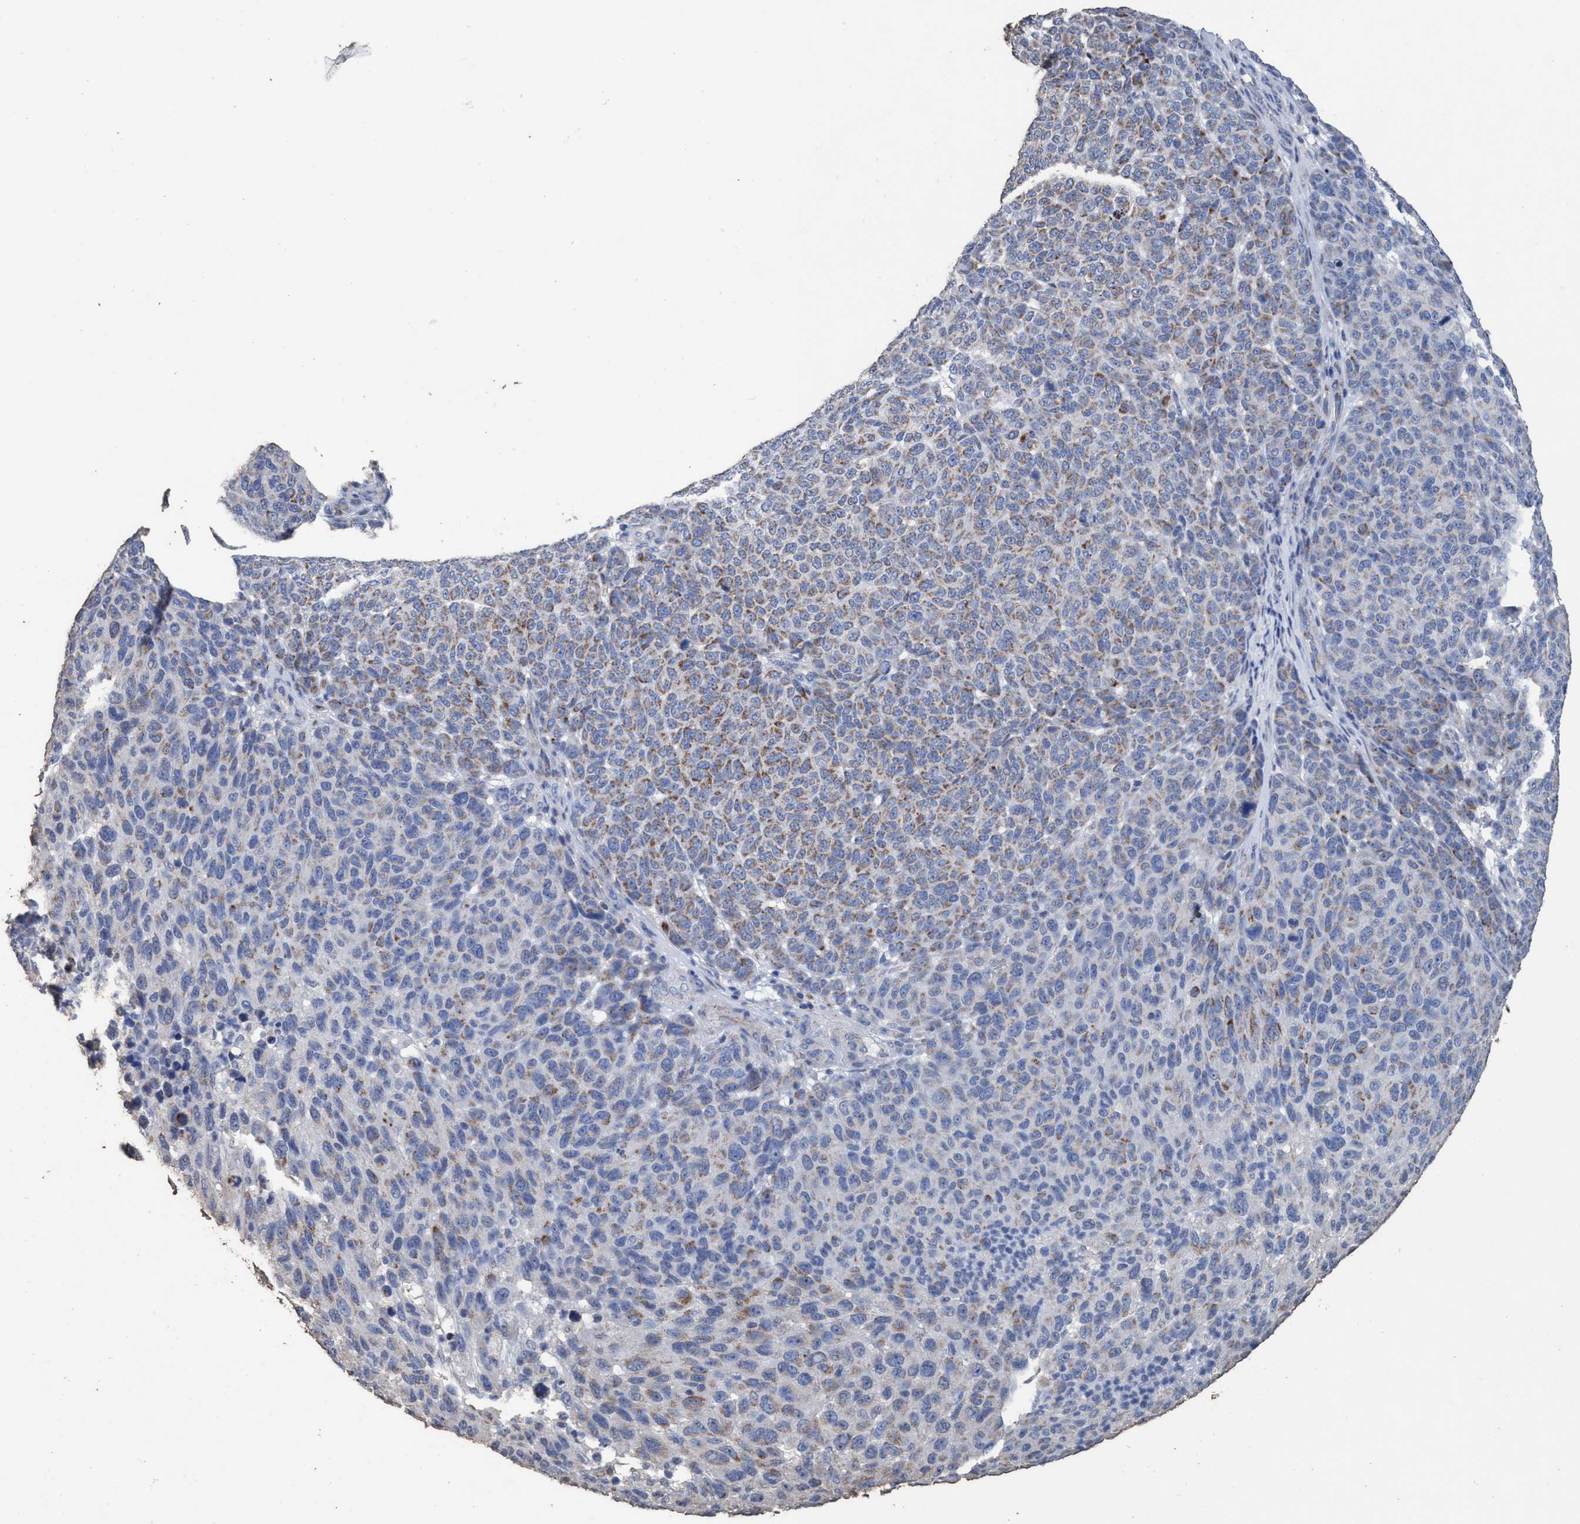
{"staining": {"intensity": "weak", "quantity": ">75%", "location": "cytoplasmic/membranous"}, "tissue": "melanoma", "cell_type": "Tumor cells", "image_type": "cancer", "snomed": [{"axis": "morphology", "description": "Malignant melanoma, NOS"}, {"axis": "topography", "description": "Skin"}], "caption": "The micrograph shows immunohistochemical staining of malignant melanoma. There is weak cytoplasmic/membranous staining is appreciated in about >75% of tumor cells. (DAB (3,3'-diaminobenzidine) IHC with brightfield microscopy, high magnification).", "gene": "RSAD1", "patient": {"sex": "male", "age": 59}}